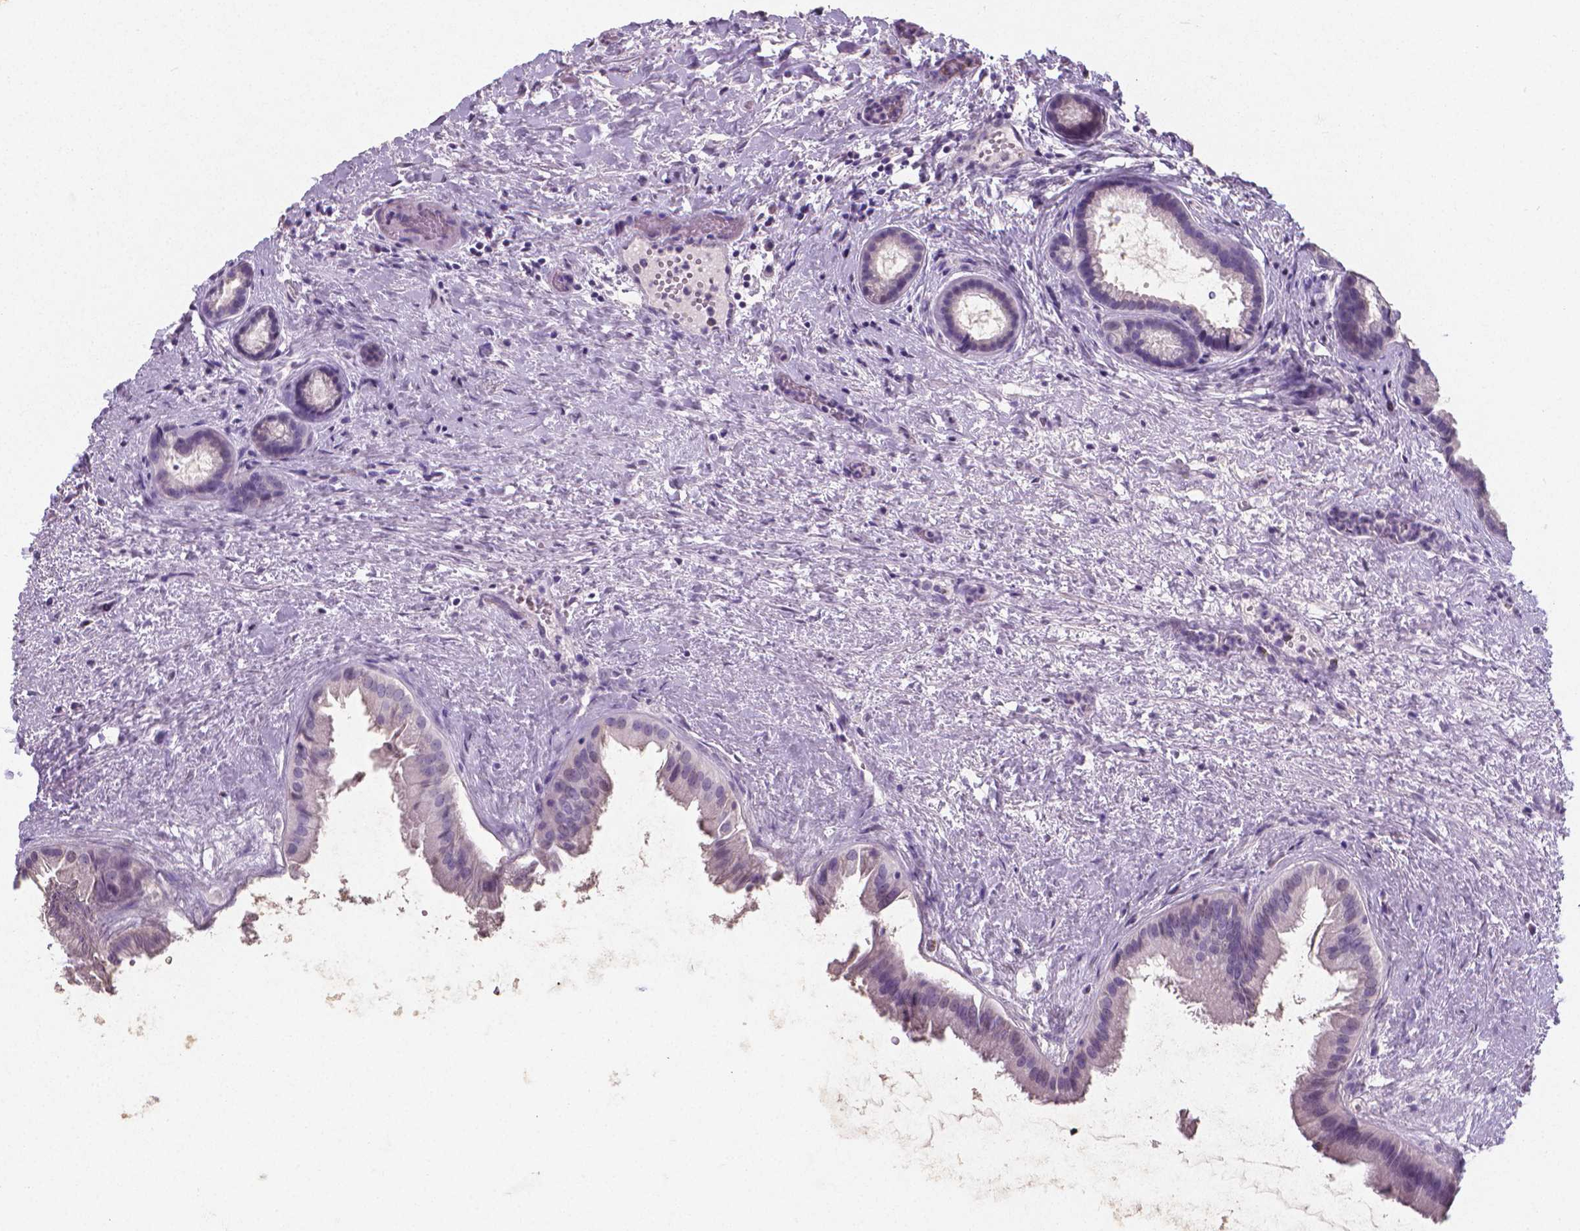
{"staining": {"intensity": "negative", "quantity": "none", "location": "none"}, "tissue": "gallbladder", "cell_type": "Glandular cells", "image_type": "normal", "snomed": [{"axis": "morphology", "description": "Normal tissue, NOS"}, {"axis": "topography", "description": "Gallbladder"}], "caption": "Immunohistochemistry photomicrograph of benign gallbladder: human gallbladder stained with DAB (3,3'-diaminobenzidine) exhibits no significant protein expression in glandular cells. (DAB (3,3'-diaminobenzidine) IHC visualized using brightfield microscopy, high magnification).", "gene": "XPNPEP2", "patient": {"sex": "male", "age": 70}}